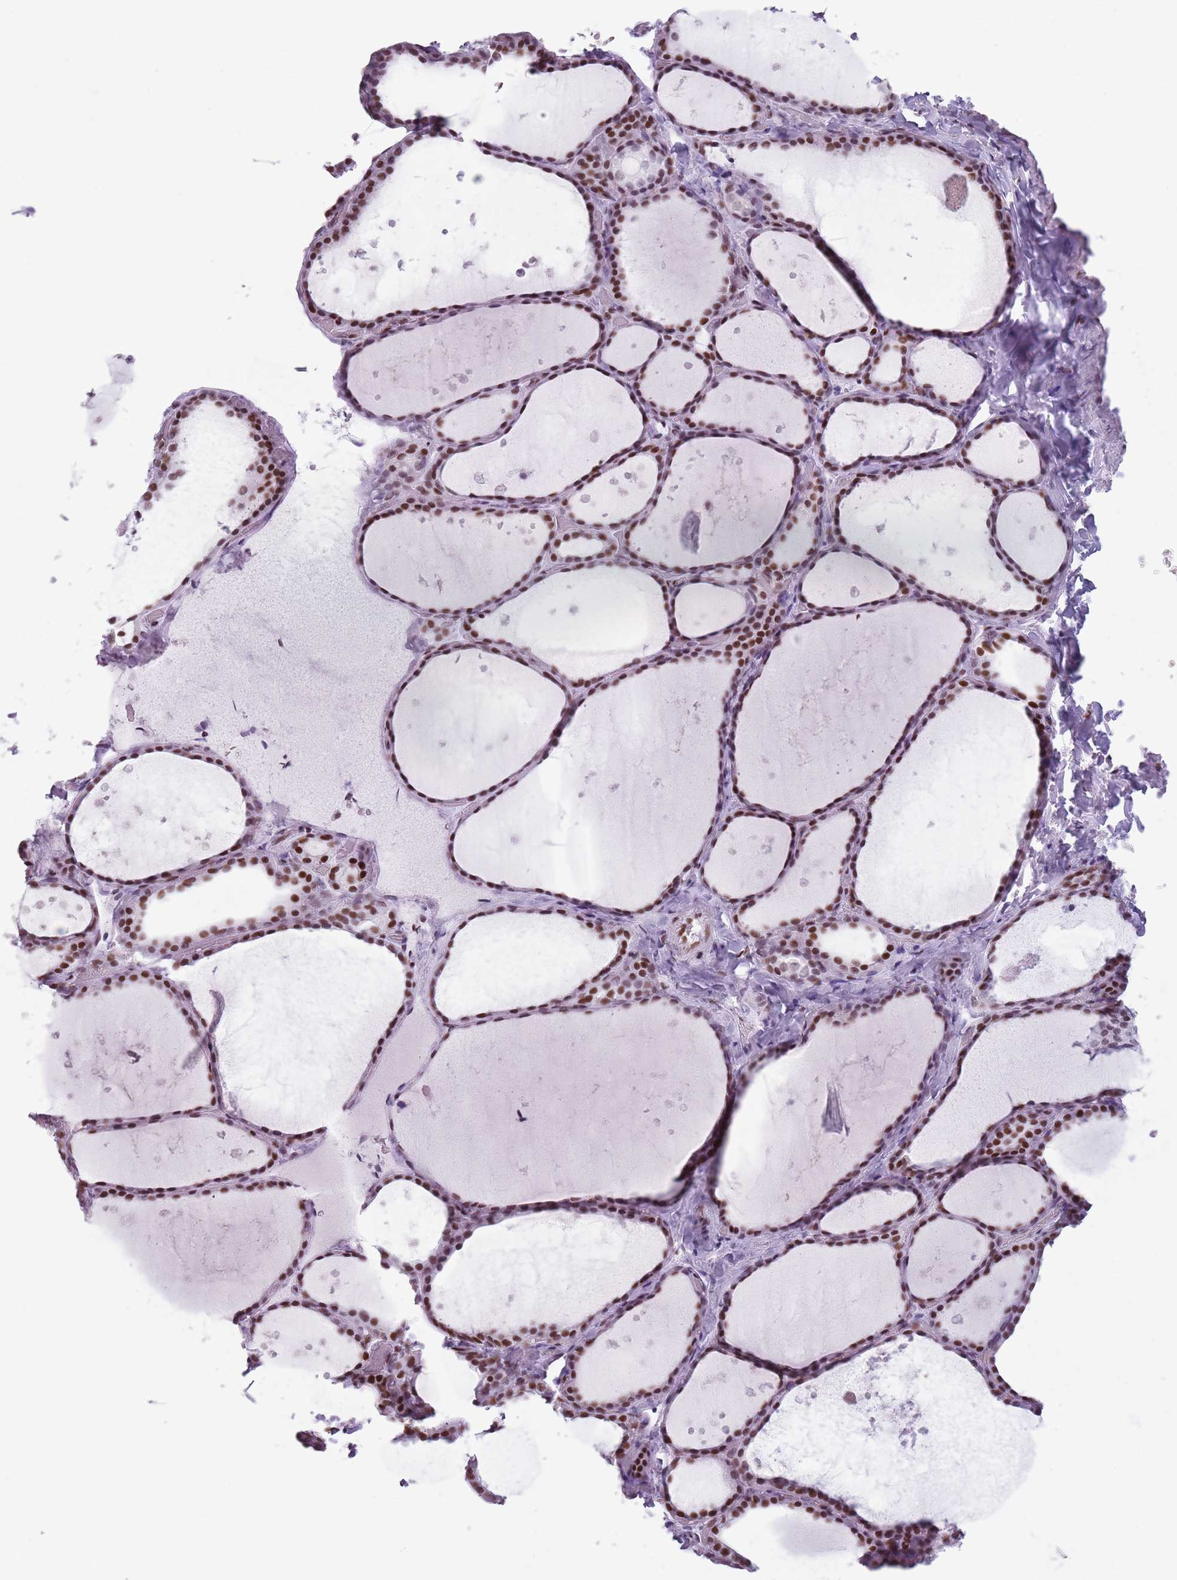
{"staining": {"intensity": "strong", "quantity": ">75%", "location": "nuclear"}, "tissue": "thyroid gland", "cell_type": "Glandular cells", "image_type": "normal", "snomed": [{"axis": "morphology", "description": "Normal tissue, NOS"}, {"axis": "topography", "description": "Thyroid gland"}], "caption": "The immunohistochemical stain labels strong nuclear staining in glandular cells of unremarkable thyroid gland.", "gene": "FAM104B", "patient": {"sex": "female", "age": 44}}